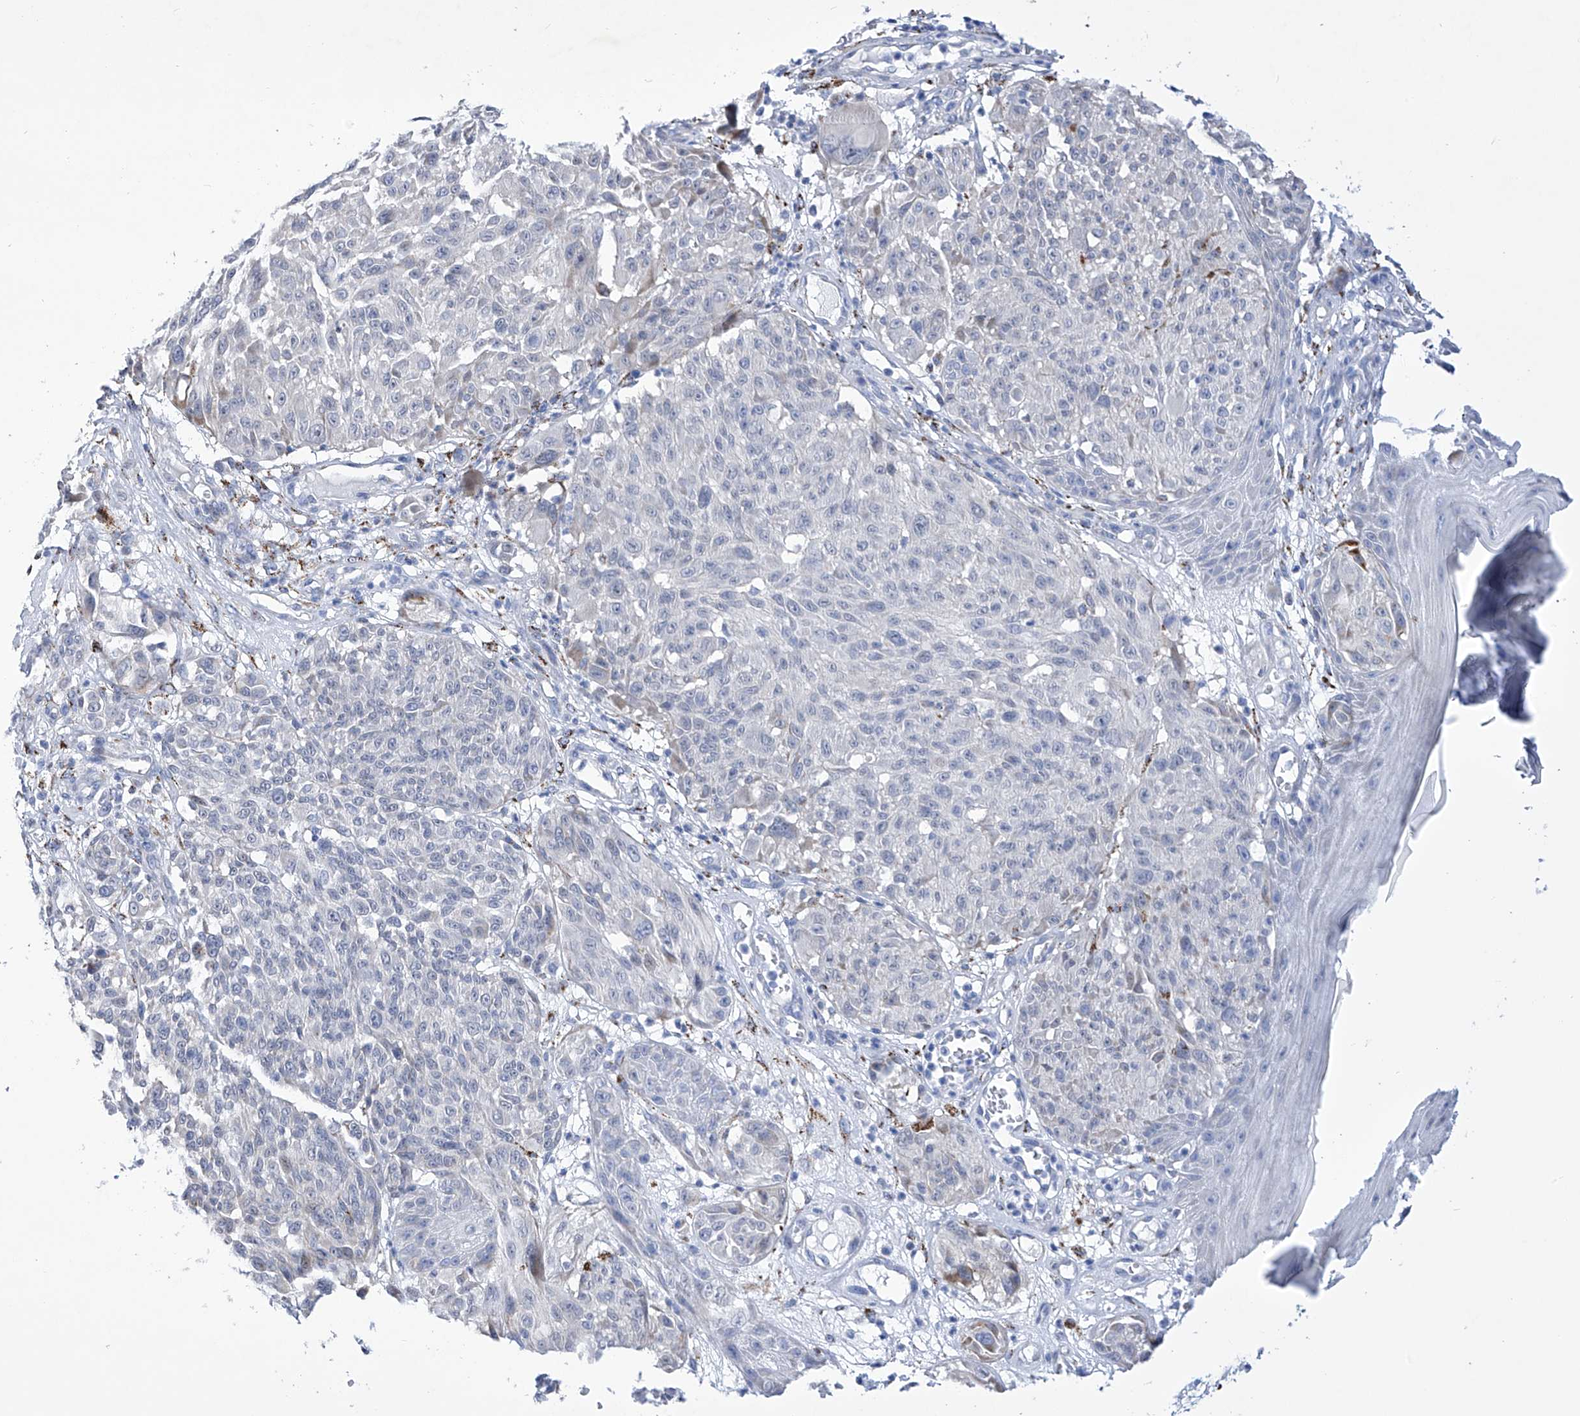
{"staining": {"intensity": "negative", "quantity": "none", "location": "none"}, "tissue": "melanoma", "cell_type": "Tumor cells", "image_type": "cancer", "snomed": [{"axis": "morphology", "description": "Malignant melanoma, NOS"}, {"axis": "topography", "description": "Skin"}], "caption": "Immunohistochemistry (IHC) of human malignant melanoma displays no staining in tumor cells.", "gene": "C1orf87", "patient": {"sex": "male", "age": 83}}